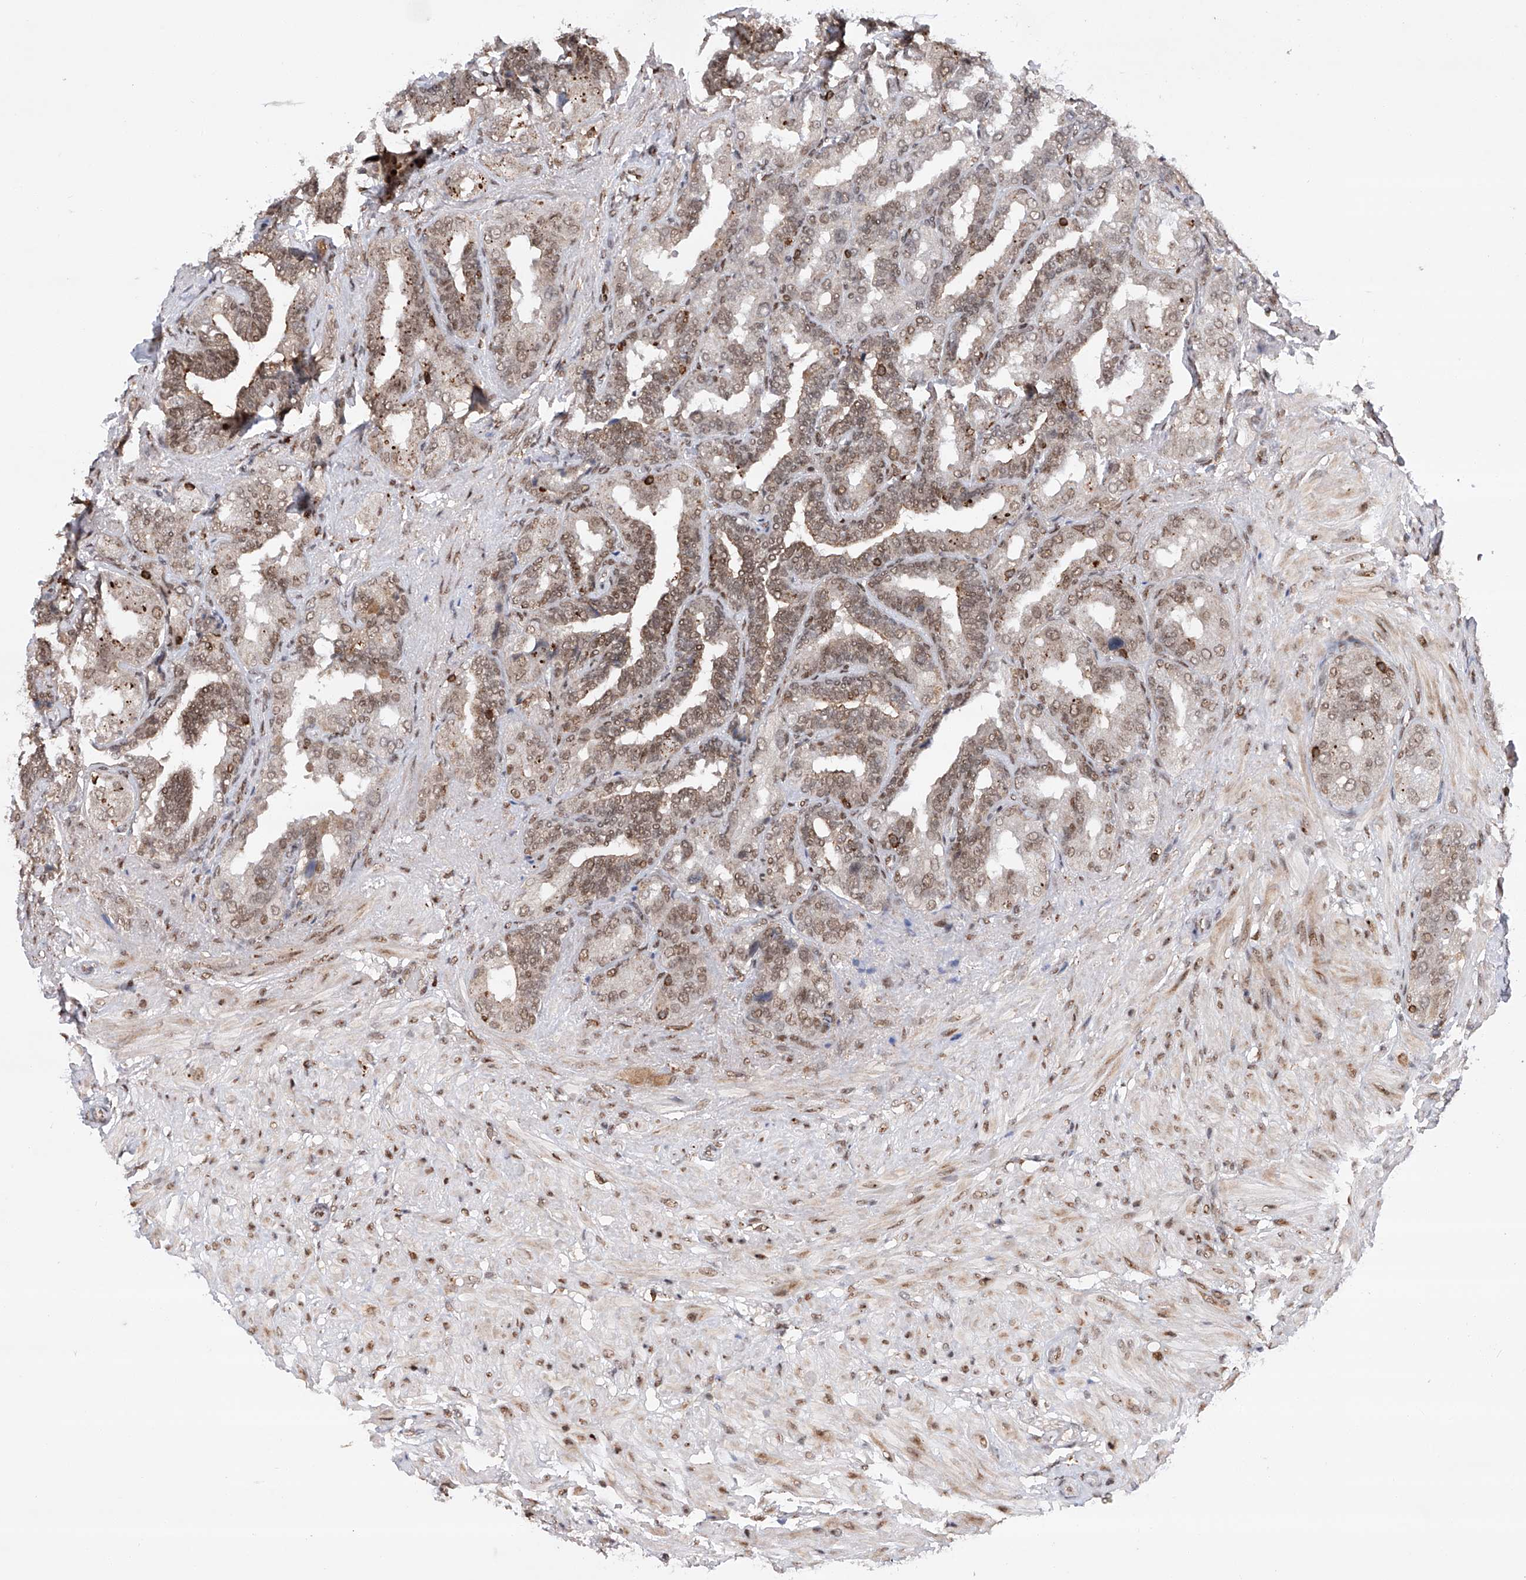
{"staining": {"intensity": "moderate", "quantity": ">75%", "location": "nuclear"}, "tissue": "seminal vesicle", "cell_type": "Glandular cells", "image_type": "normal", "snomed": [{"axis": "morphology", "description": "Normal tissue, NOS"}, {"axis": "topography", "description": "Seminal veicle"}, {"axis": "topography", "description": "Peripheral nerve tissue"}], "caption": "The immunohistochemical stain shows moderate nuclear staining in glandular cells of unremarkable seminal vesicle. The staining was performed using DAB (3,3'-diaminobenzidine), with brown indicating positive protein expression. Nuclei are stained blue with hematoxylin.", "gene": "ZNF280D", "patient": {"sex": "male", "age": 63}}